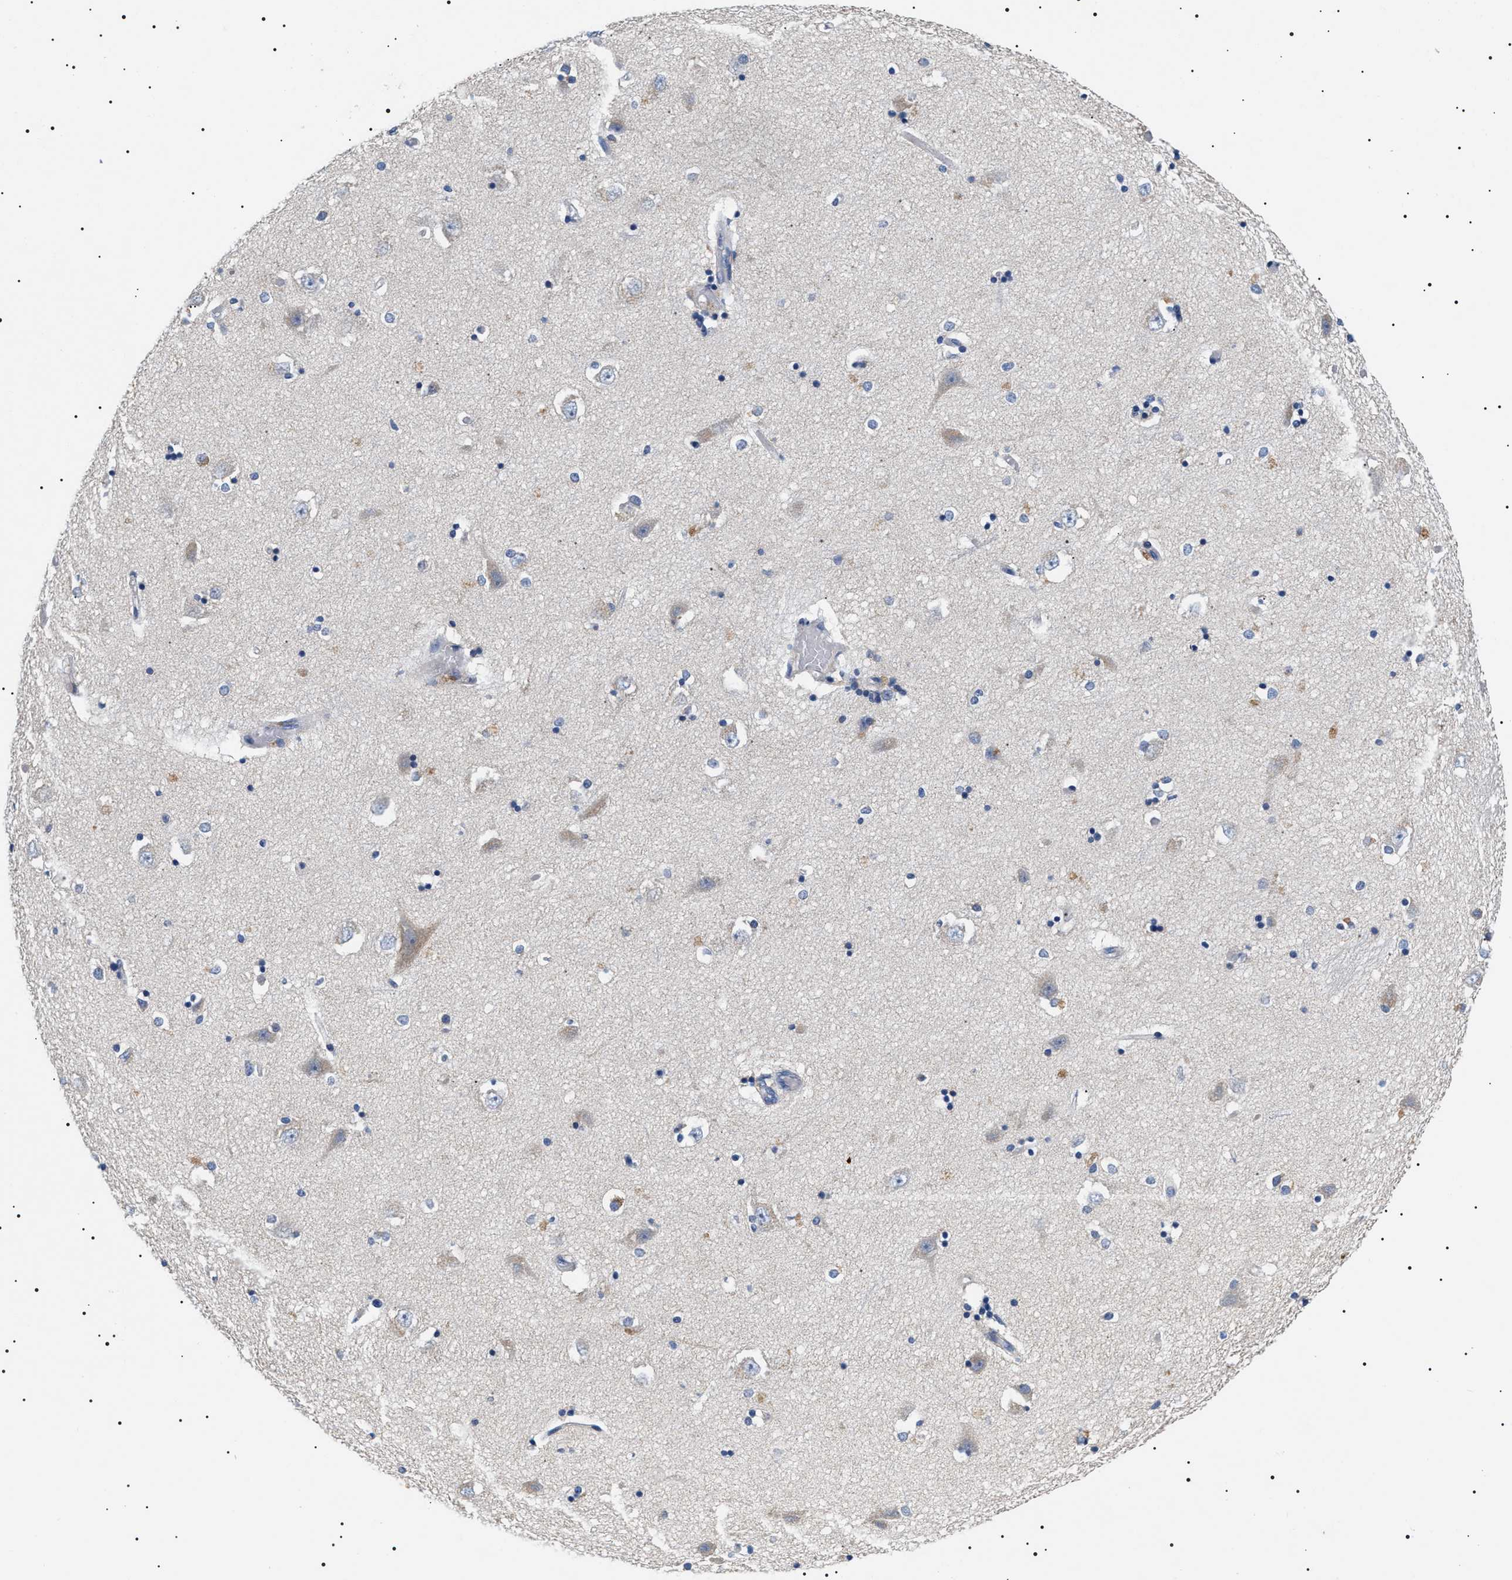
{"staining": {"intensity": "negative", "quantity": "none", "location": "none"}, "tissue": "hippocampus", "cell_type": "Glial cells", "image_type": "normal", "snomed": [{"axis": "morphology", "description": "Normal tissue, NOS"}, {"axis": "topography", "description": "Hippocampus"}], "caption": "Glial cells show no significant protein expression in normal hippocampus.", "gene": "TMEM222", "patient": {"sex": "male", "age": 45}}